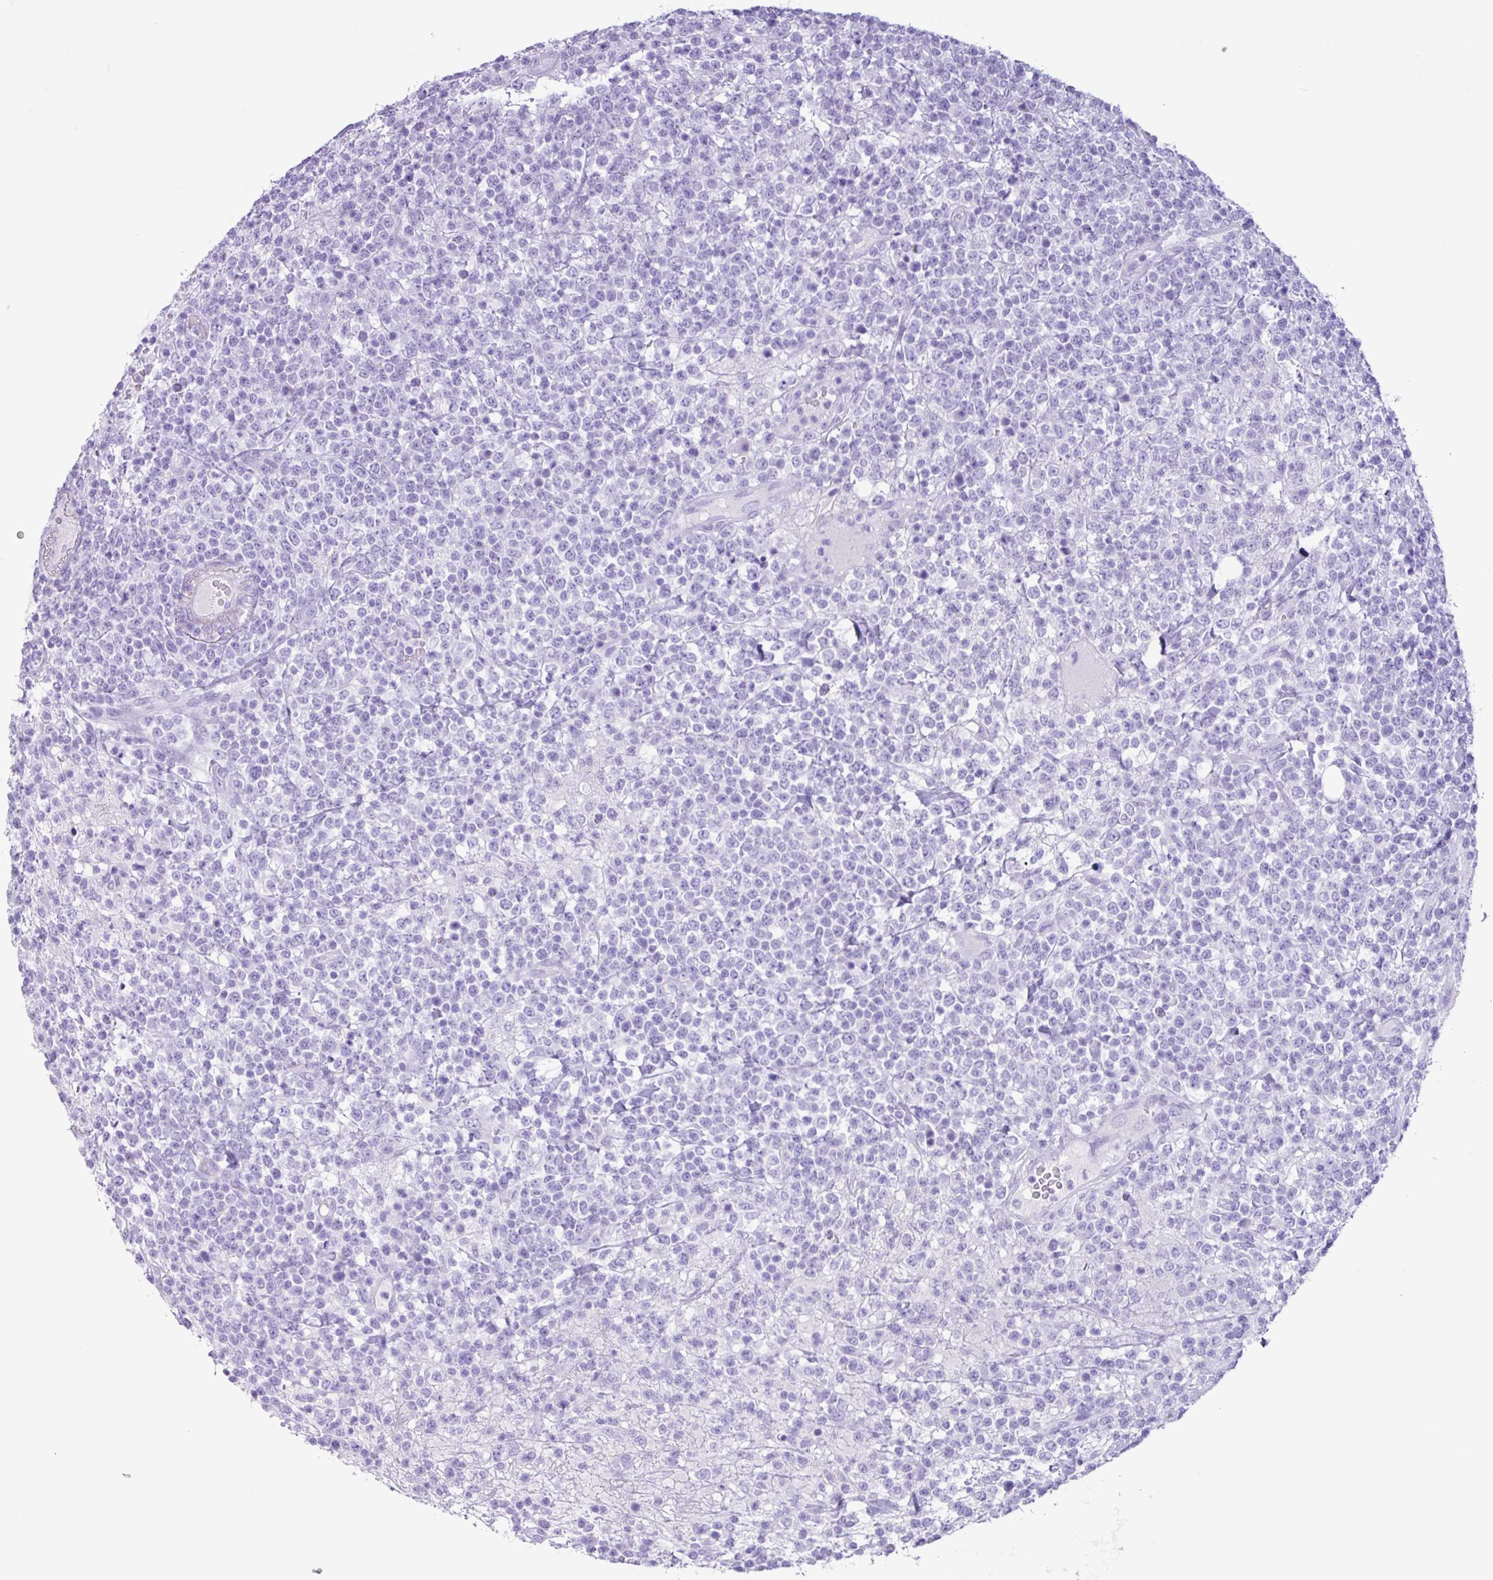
{"staining": {"intensity": "negative", "quantity": "none", "location": "none"}, "tissue": "lymphoma", "cell_type": "Tumor cells", "image_type": "cancer", "snomed": [{"axis": "morphology", "description": "Malignant lymphoma, non-Hodgkin's type, High grade"}, {"axis": "topography", "description": "Colon"}], "caption": "High power microscopy image of an IHC photomicrograph of malignant lymphoma, non-Hodgkin's type (high-grade), revealing no significant expression in tumor cells.", "gene": "CKMT2", "patient": {"sex": "female", "age": 53}}